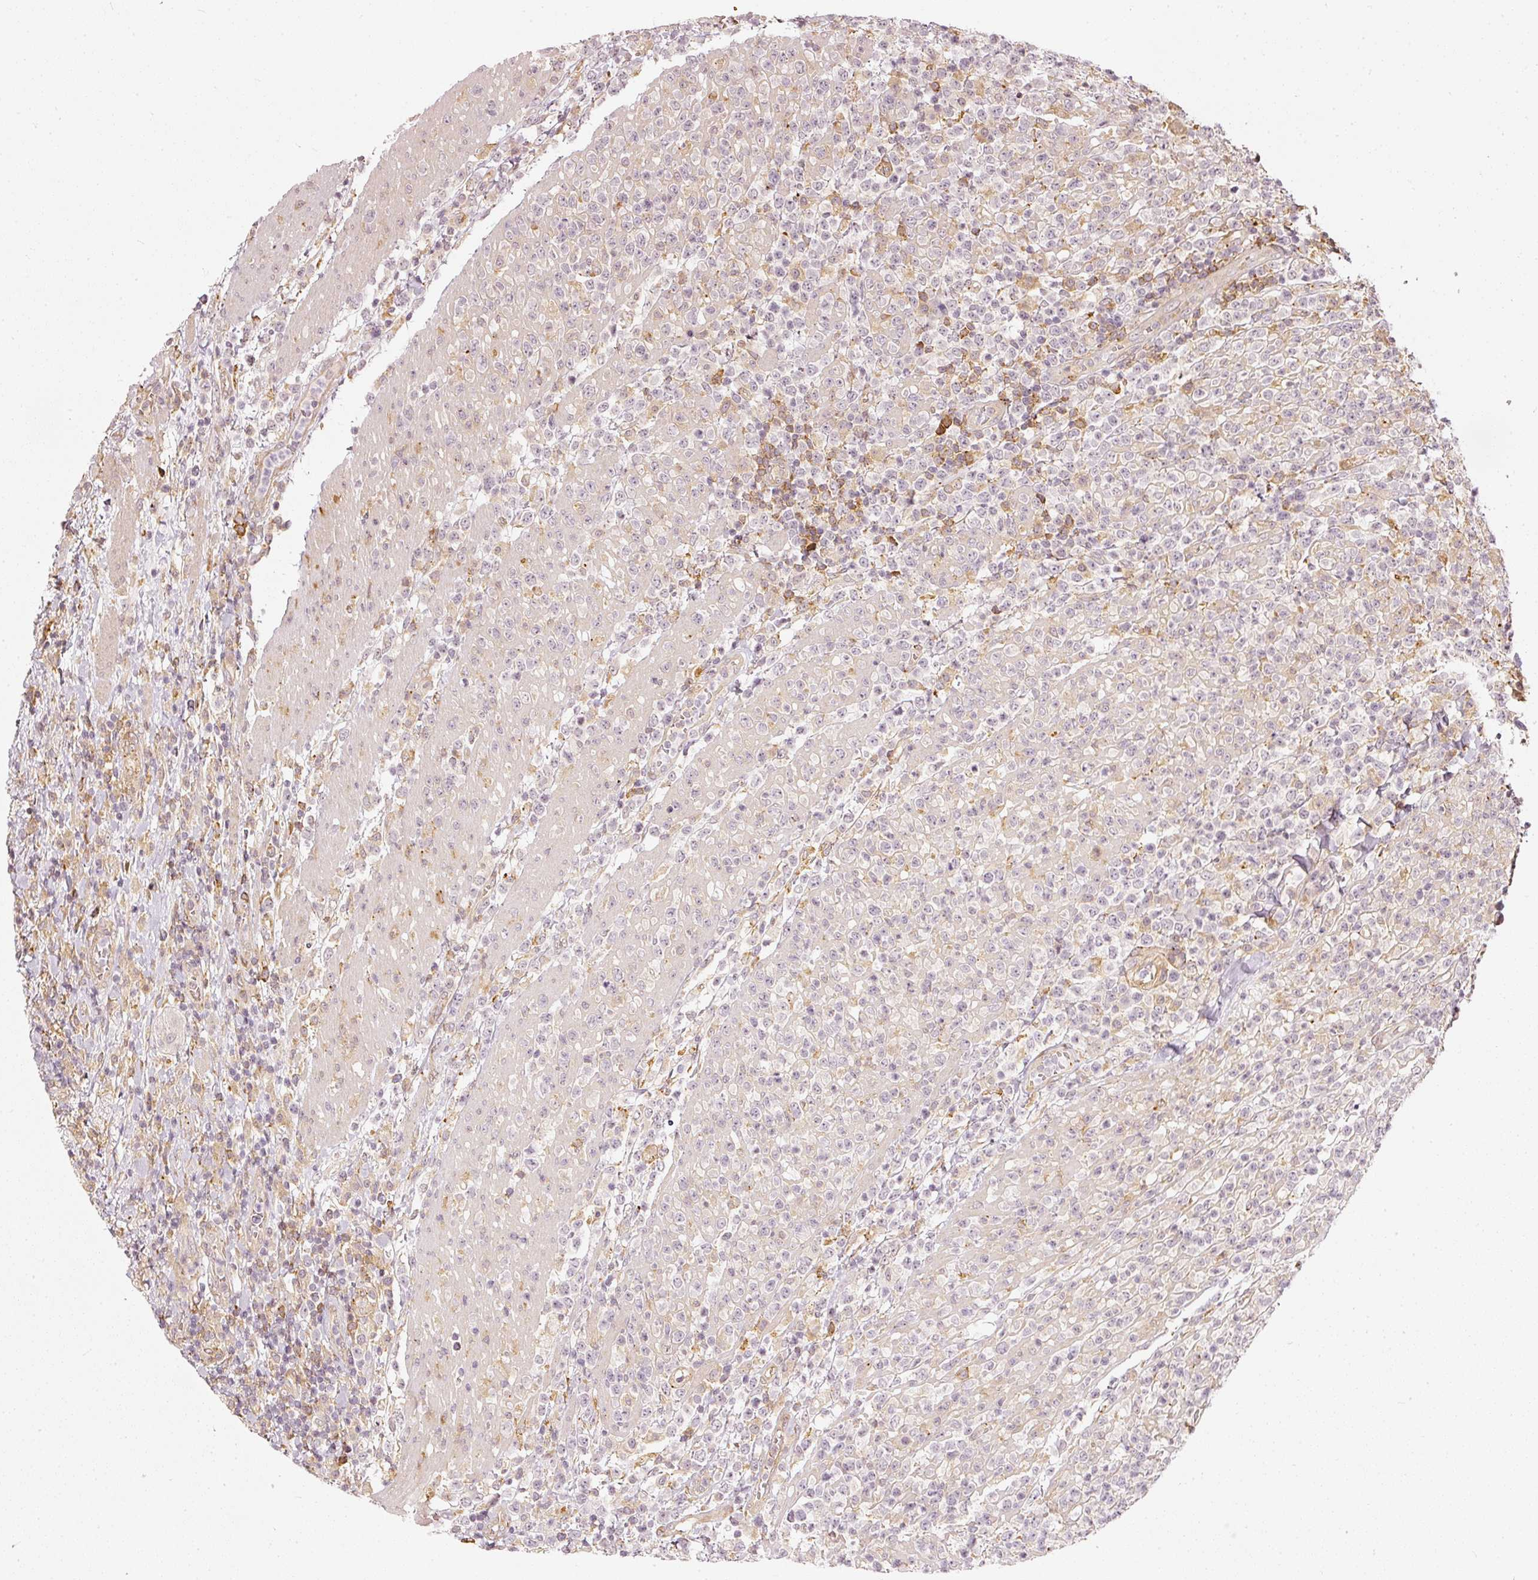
{"staining": {"intensity": "negative", "quantity": "none", "location": "none"}, "tissue": "lymphoma", "cell_type": "Tumor cells", "image_type": "cancer", "snomed": [{"axis": "morphology", "description": "Malignant lymphoma, non-Hodgkin's type, High grade"}, {"axis": "topography", "description": "Colon"}], "caption": "High-grade malignant lymphoma, non-Hodgkin's type was stained to show a protein in brown. There is no significant expression in tumor cells.", "gene": "DRD2", "patient": {"sex": "female", "age": 53}}